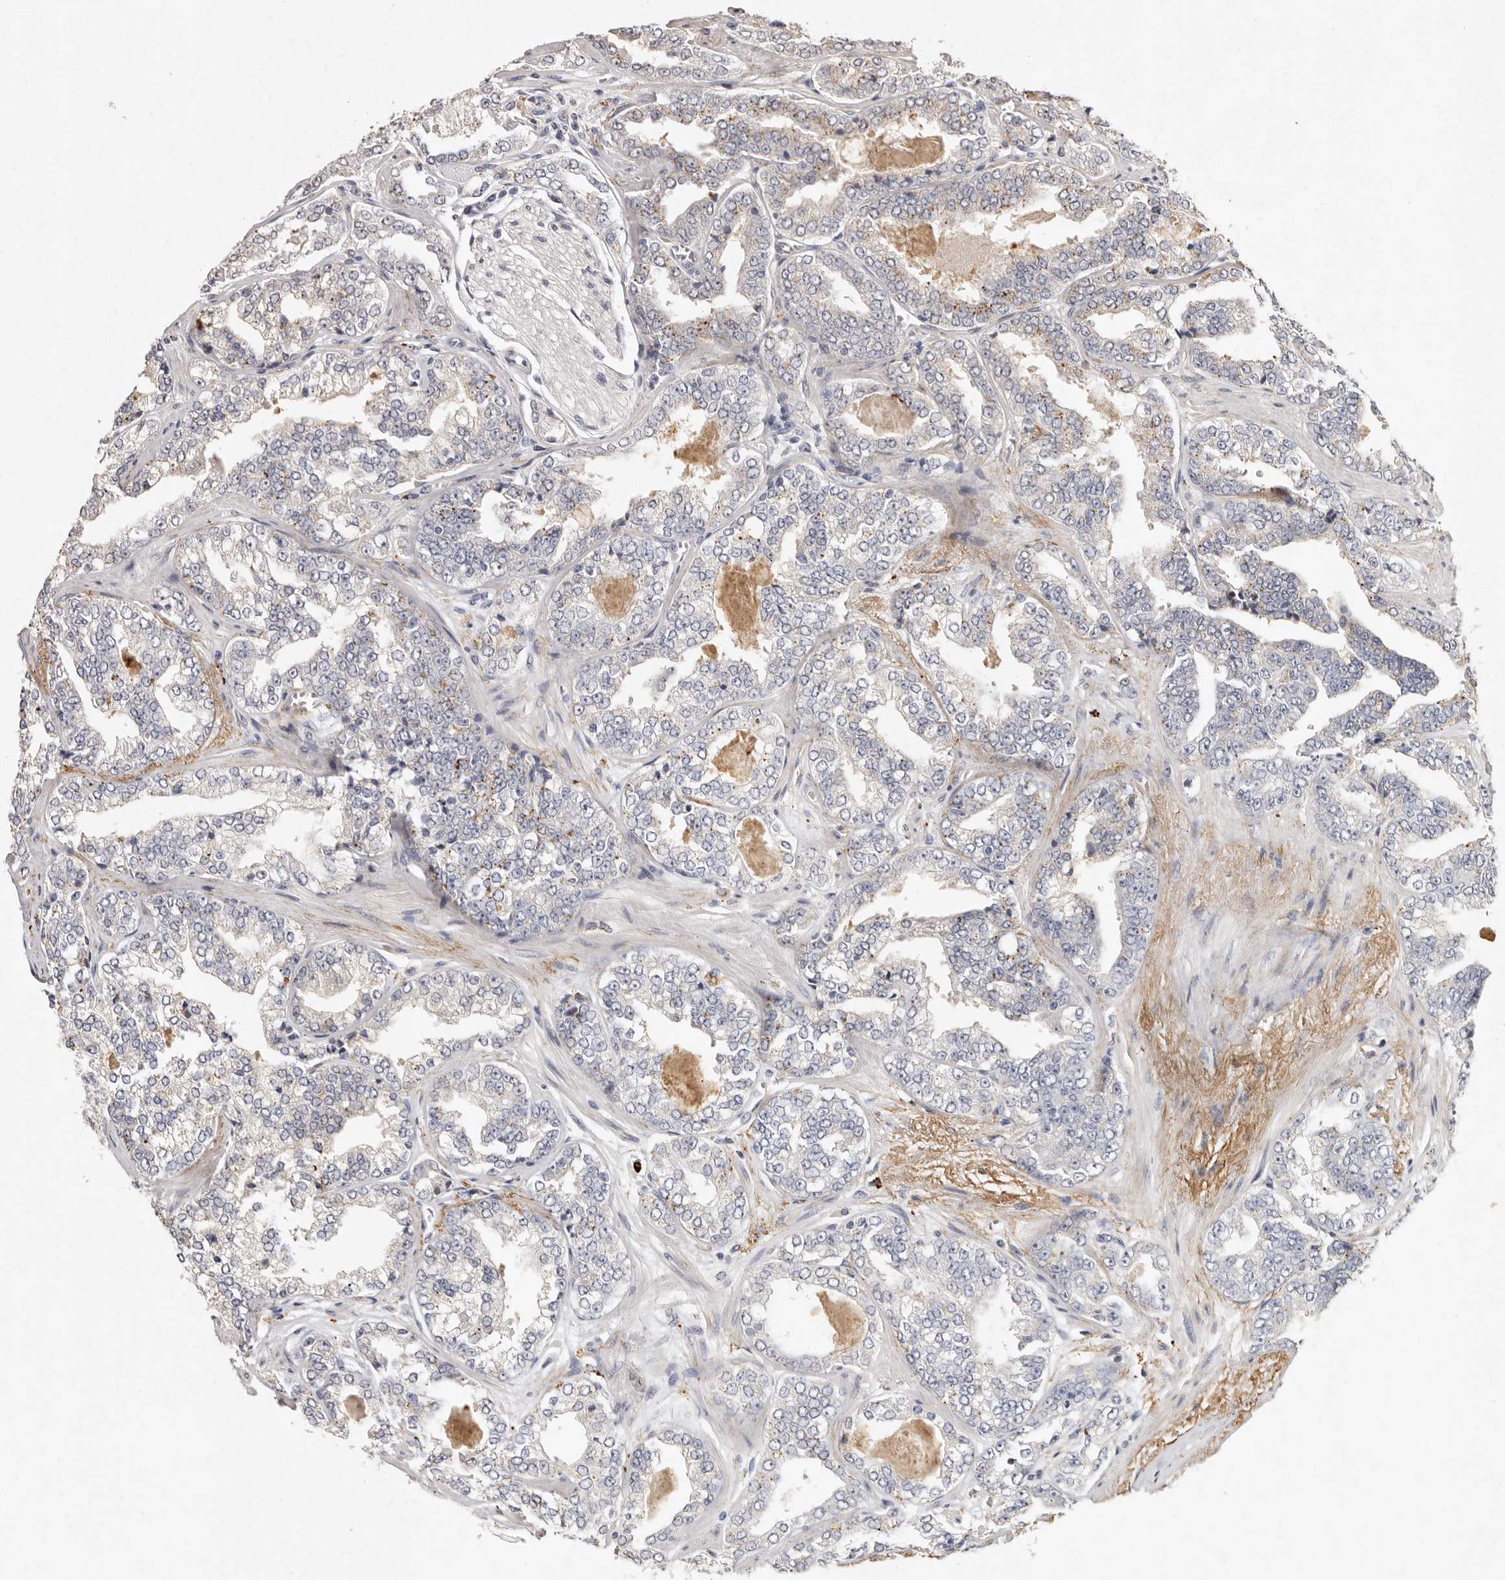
{"staining": {"intensity": "weak", "quantity": "<25%", "location": "cytoplasmic/membranous"}, "tissue": "prostate cancer", "cell_type": "Tumor cells", "image_type": "cancer", "snomed": [{"axis": "morphology", "description": "Adenocarcinoma, High grade"}, {"axis": "topography", "description": "Prostate"}], "caption": "Prostate cancer (adenocarcinoma (high-grade)) was stained to show a protein in brown. There is no significant expression in tumor cells.", "gene": "FAM185A", "patient": {"sex": "male", "age": 71}}